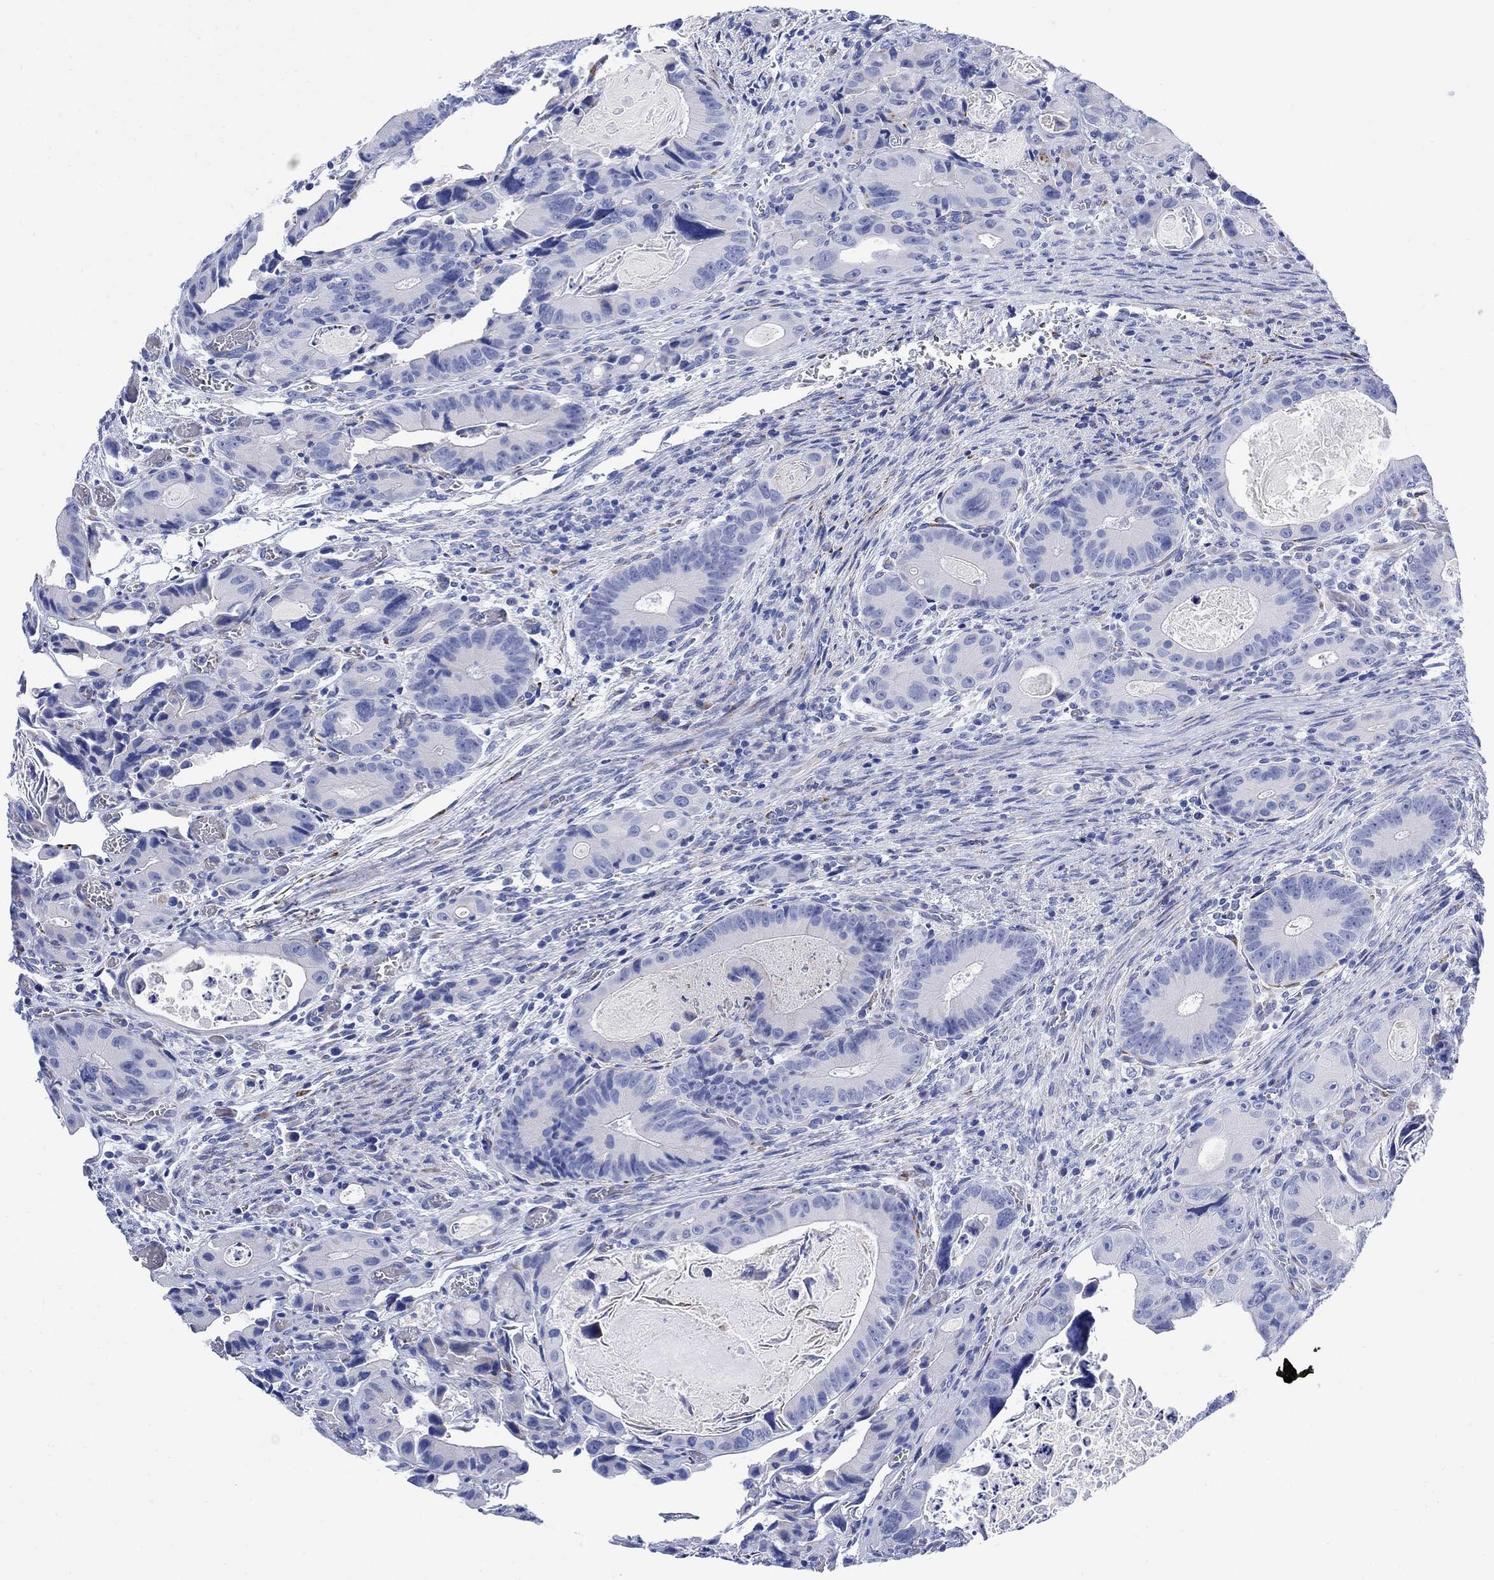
{"staining": {"intensity": "negative", "quantity": "none", "location": "none"}, "tissue": "colorectal cancer", "cell_type": "Tumor cells", "image_type": "cancer", "snomed": [{"axis": "morphology", "description": "Adenocarcinoma, NOS"}, {"axis": "topography", "description": "Rectum"}], "caption": "IHC image of human colorectal cancer (adenocarcinoma) stained for a protein (brown), which exhibits no expression in tumor cells.", "gene": "MYL1", "patient": {"sex": "male", "age": 64}}